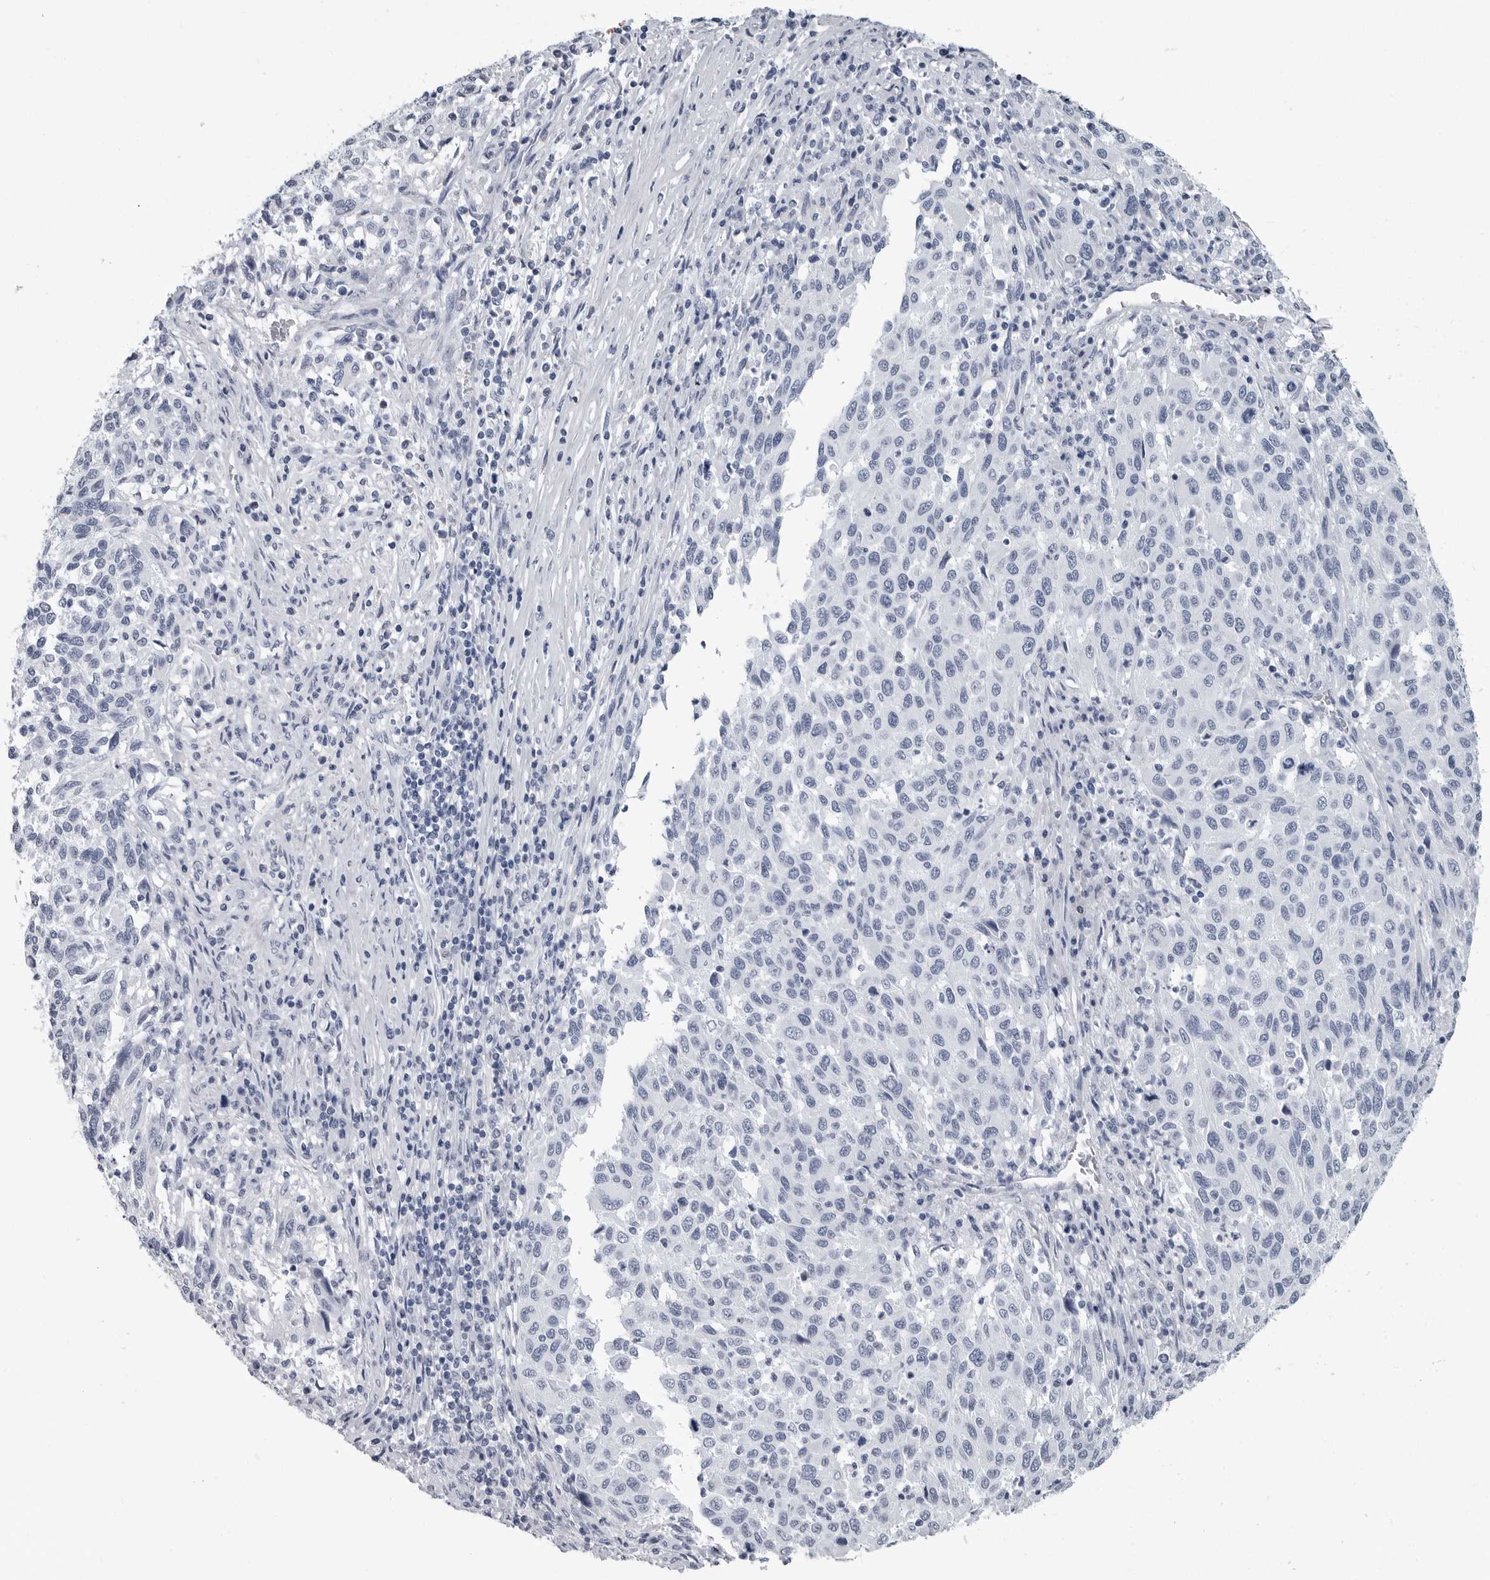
{"staining": {"intensity": "negative", "quantity": "none", "location": "none"}, "tissue": "melanoma", "cell_type": "Tumor cells", "image_type": "cancer", "snomed": [{"axis": "morphology", "description": "Malignant melanoma, Metastatic site"}, {"axis": "topography", "description": "Lymph node"}], "caption": "A photomicrograph of human melanoma is negative for staining in tumor cells.", "gene": "AMPD1", "patient": {"sex": "male", "age": 61}}